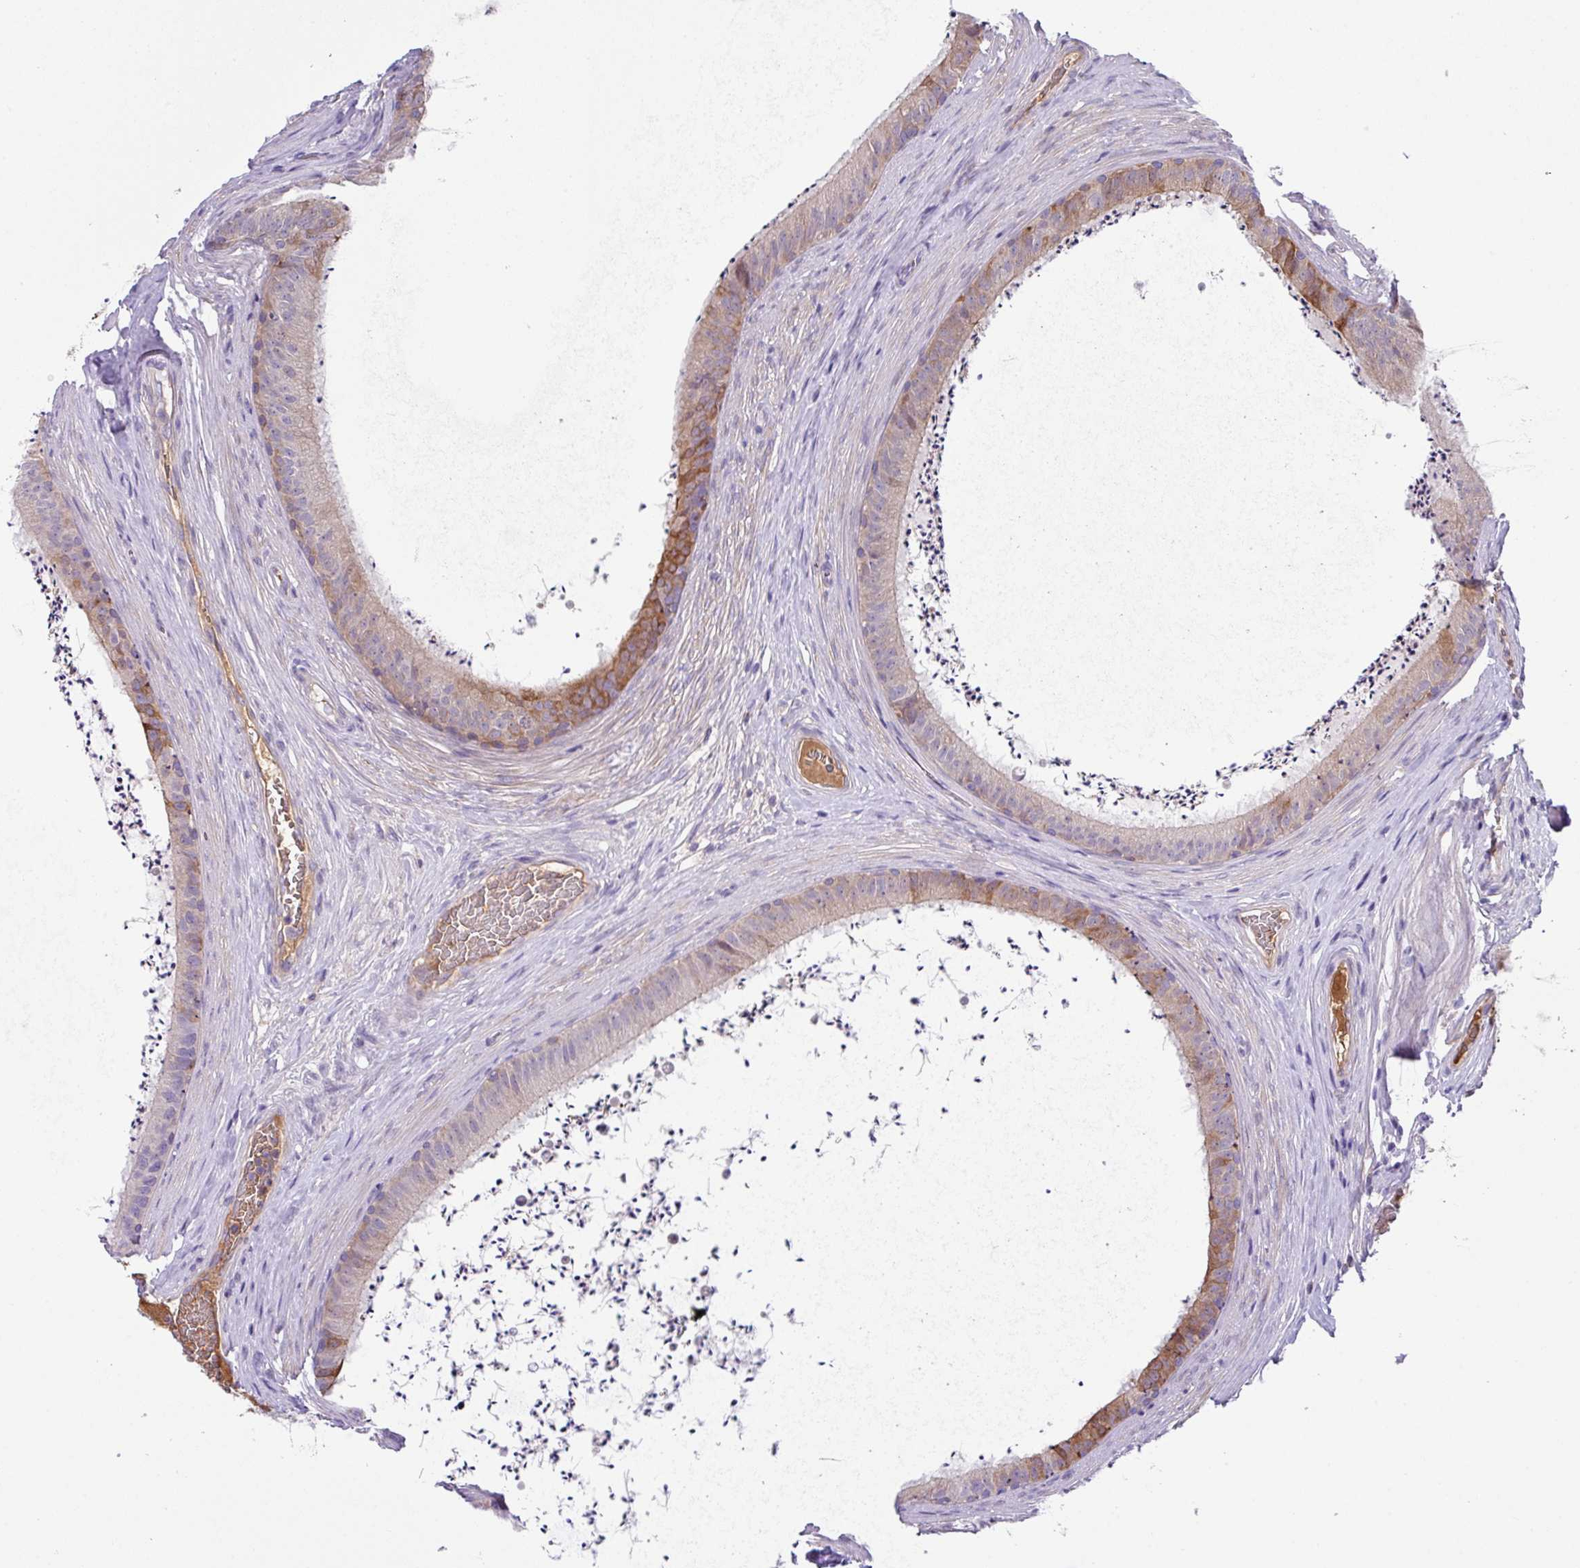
{"staining": {"intensity": "moderate", "quantity": "<25%", "location": "cytoplasmic/membranous"}, "tissue": "epididymis", "cell_type": "Glandular cells", "image_type": "normal", "snomed": [{"axis": "morphology", "description": "Normal tissue, NOS"}, {"axis": "topography", "description": "Testis"}, {"axis": "topography", "description": "Epididymis"}], "caption": "Epididymis stained with immunohistochemistry (IHC) exhibits moderate cytoplasmic/membranous positivity in about <25% of glandular cells.", "gene": "DNAL1", "patient": {"sex": "male", "age": 41}}